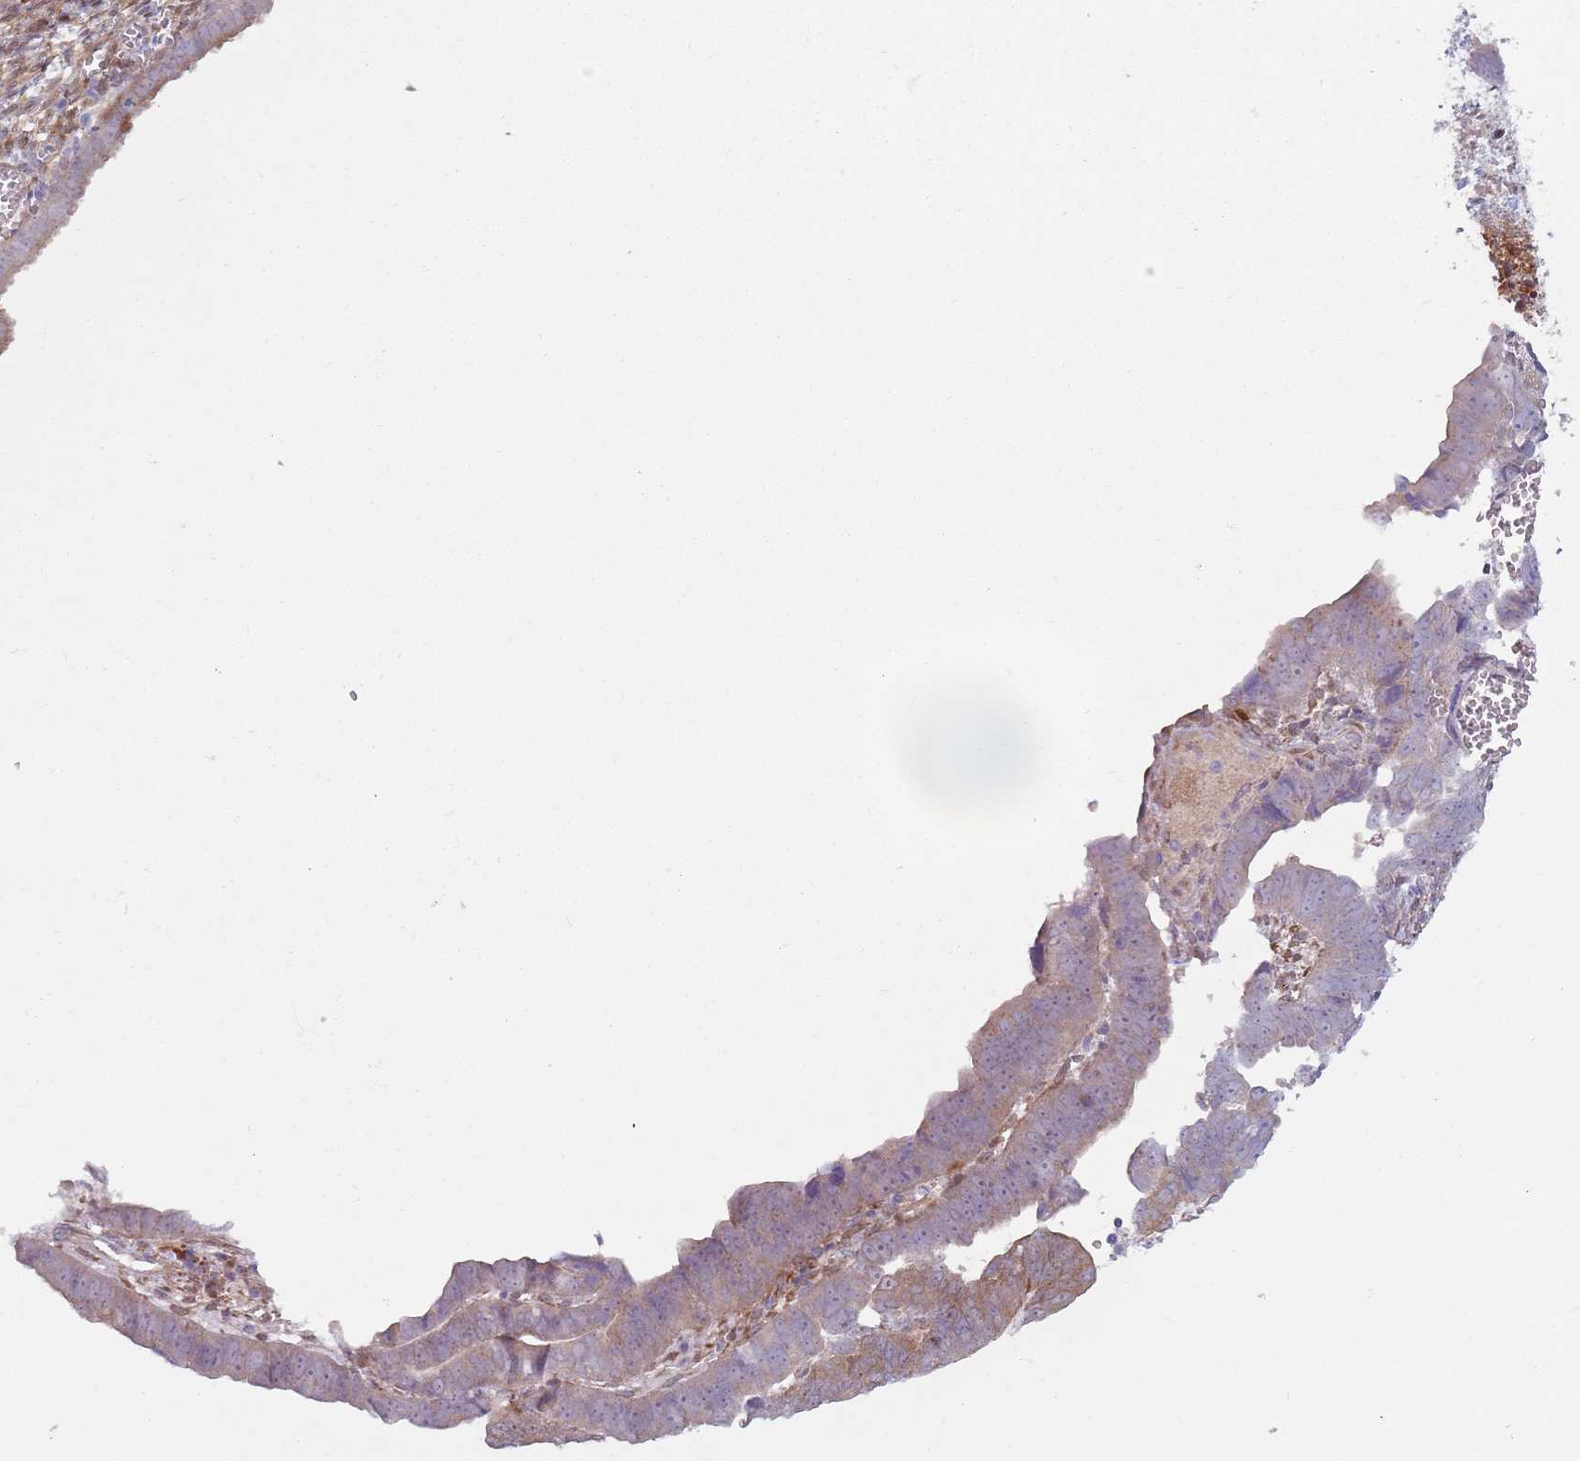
{"staining": {"intensity": "weak", "quantity": "<25%", "location": "cytoplasmic/membranous"}, "tissue": "endometrial cancer", "cell_type": "Tumor cells", "image_type": "cancer", "snomed": [{"axis": "morphology", "description": "Adenocarcinoma, NOS"}, {"axis": "topography", "description": "Endometrium"}], "caption": "The photomicrograph shows no significant positivity in tumor cells of adenocarcinoma (endometrial). (IHC, brightfield microscopy, high magnification).", "gene": "CCDC150", "patient": {"sex": "female", "age": 75}}